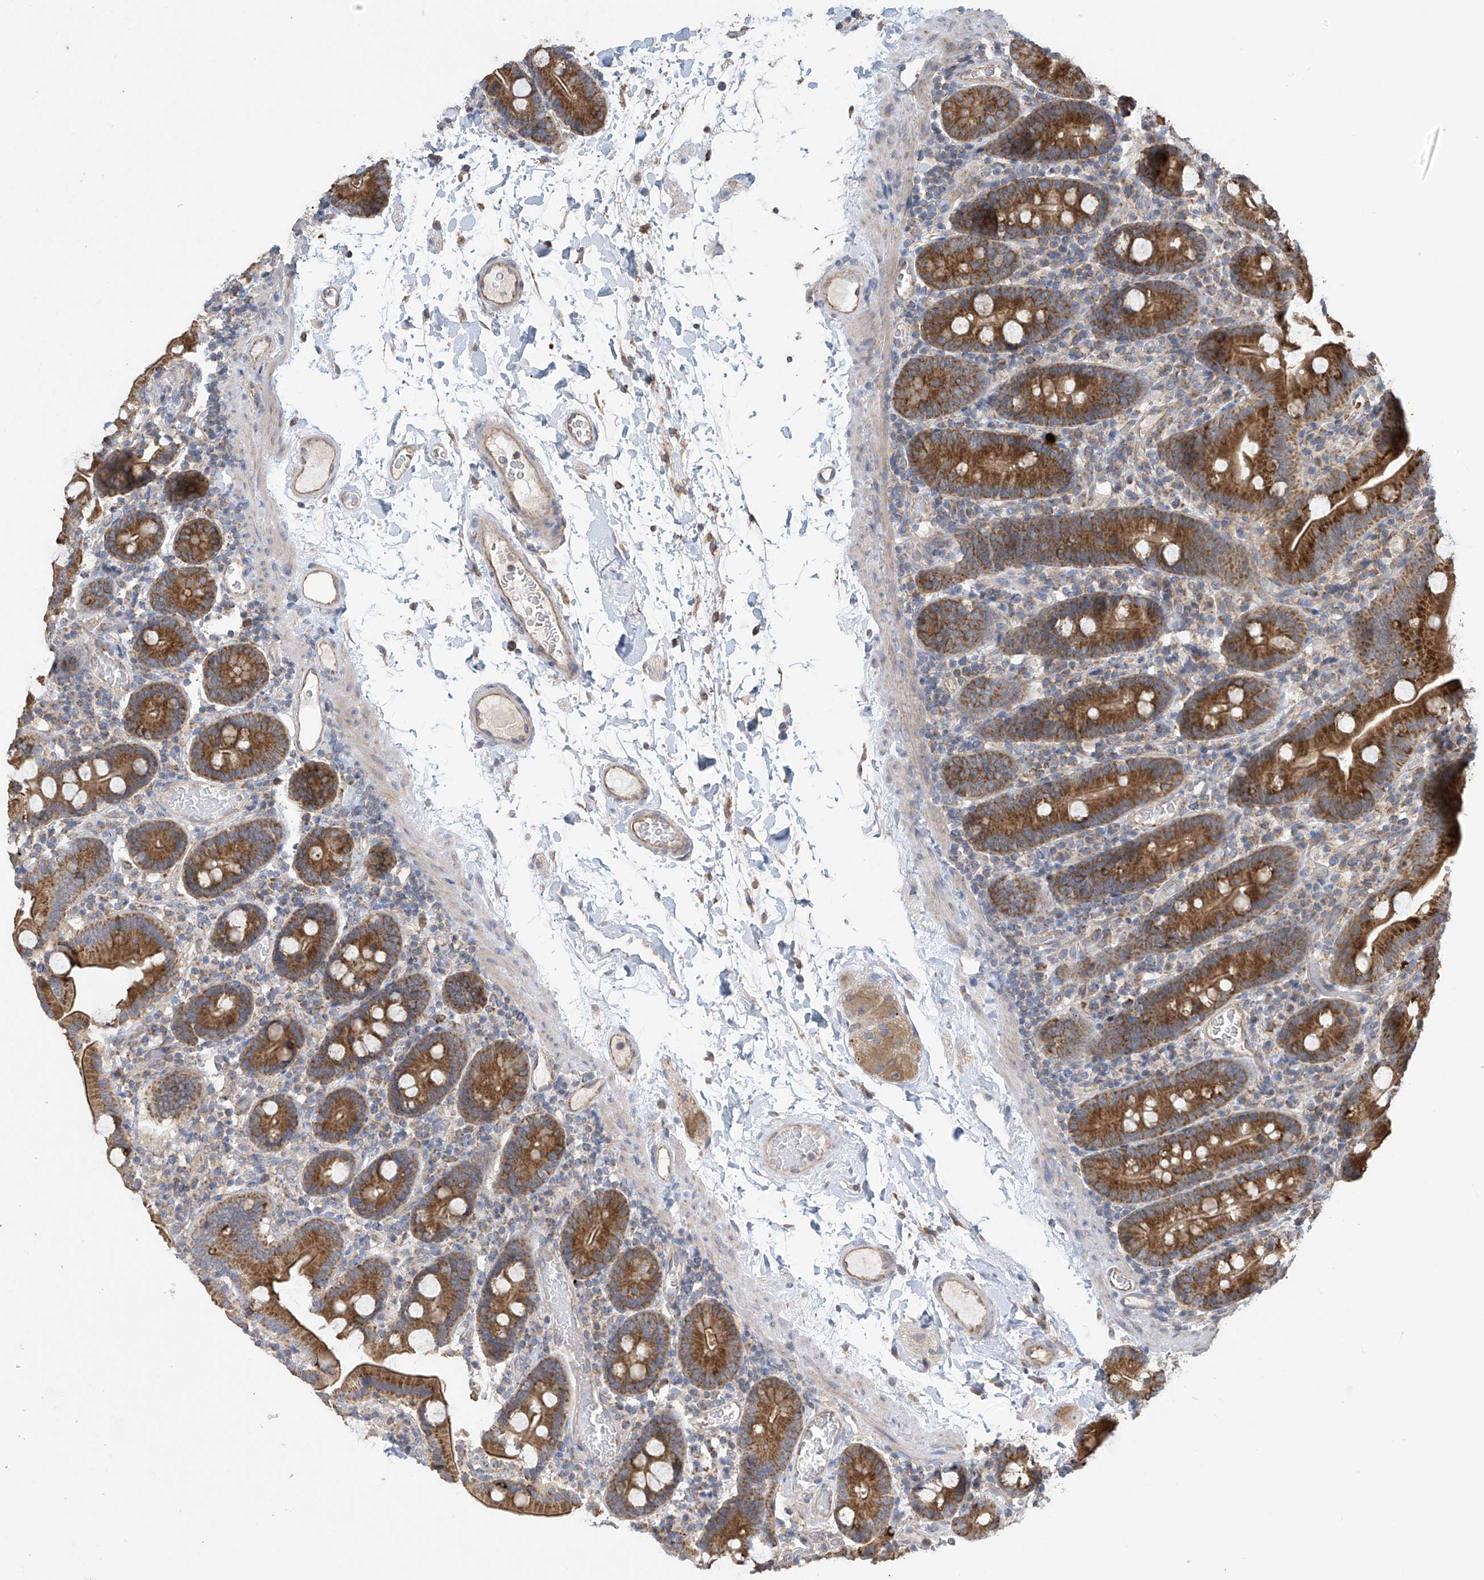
{"staining": {"intensity": "strong", "quantity": ">75%", "location": "cytoplasmic/membranous"}, "tissue": "duodenum", "cell_type": "Glandular cells", "image_type": "normal", "snomed": [{"axis": "morphology", "description": "Normal tissue, NOS"}, {"axis": "topography", "description": "Duodenum"}], "caption": "Immunohistochemistry (IHC) (DAB (3,3'-diaminobenzidine)) staining of normal human duodenum demonstrates strong cytoplasmic/membranous protein staining in approximately >75% of glandular cells.", "gene": "PNPT1", "patient": {"sex": "male", "age": 55}}